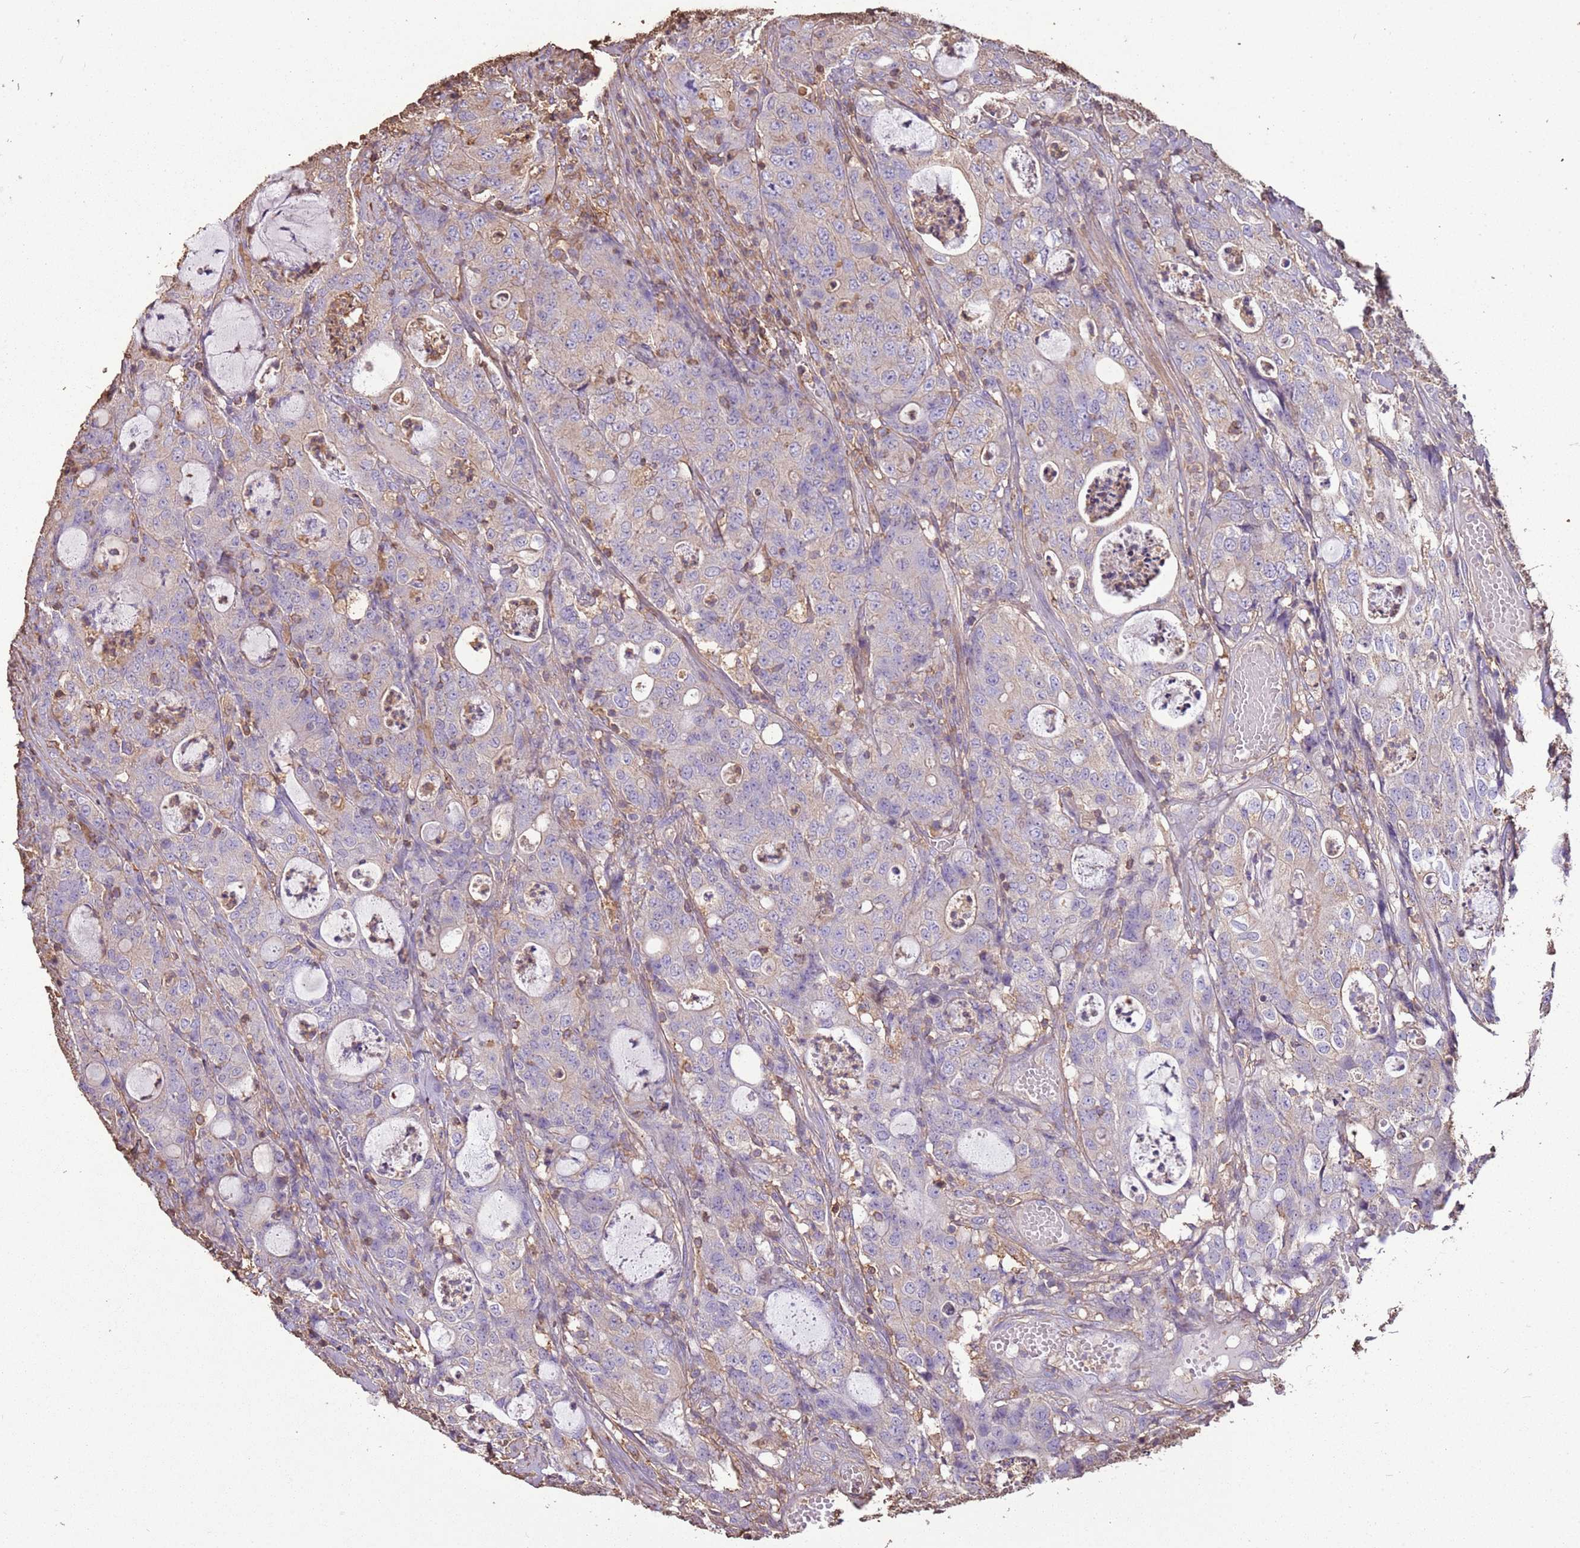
{"staining": {"intensity": "weak", "quantity": "<25%", "location": "cytoplasmic/membranous"}, "tissue": "colorectal cancer", "cell_type": "Tumor cells", "image_type": "cancer", "snomed": [{"axis": "morphology", "description": "Adenocarcinoma, NOS"}, {"axis": "topography", "description": "Colon"}], "caption": "An immunohistochemistry micrograph of colorectal adenocarcinoma is shown. There is no staining in tumor cells of colorectal adenocarcinoma.", "gene": "ARL10", "patient": {"sex": "male", "age": 83}}